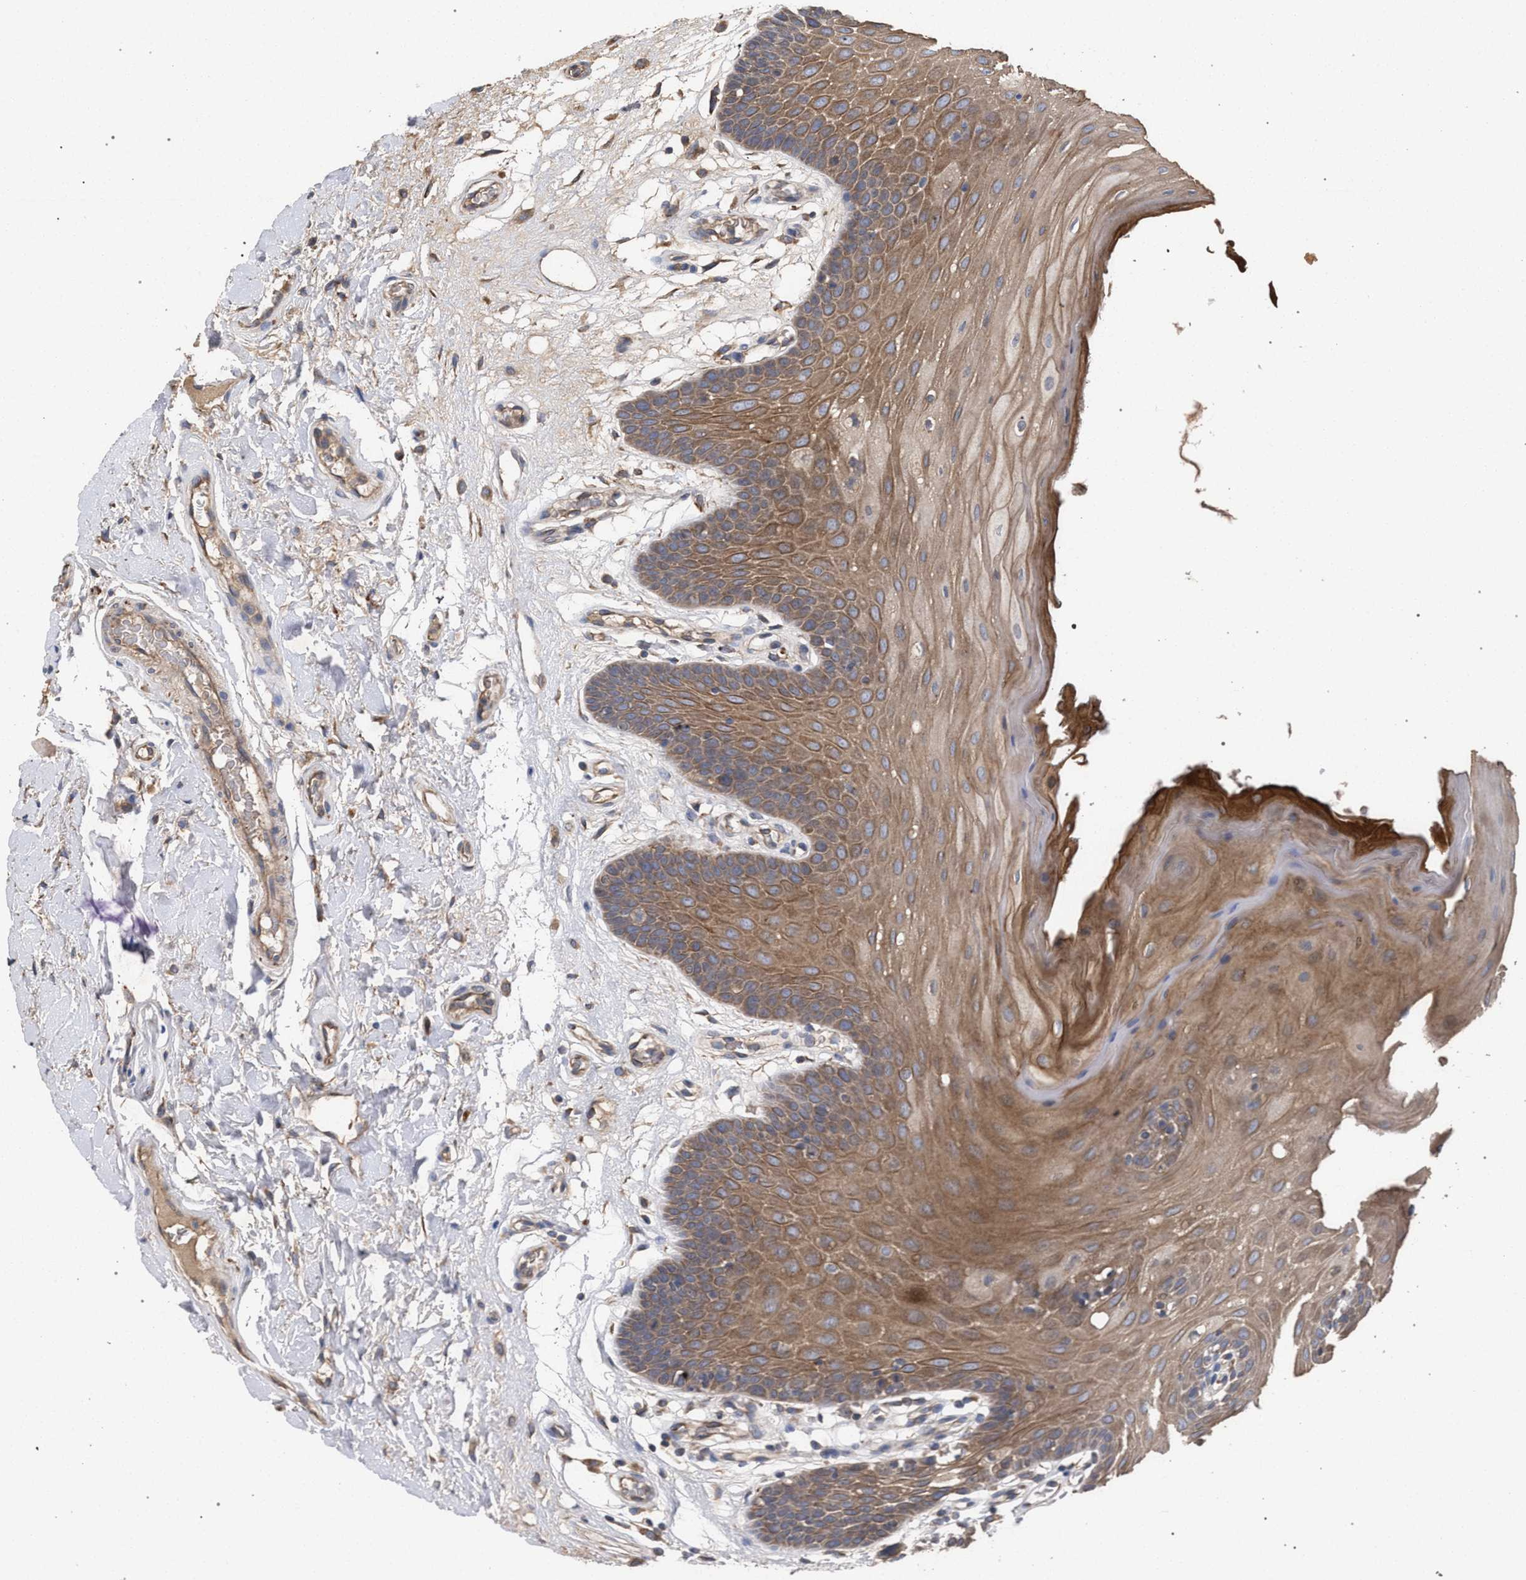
{"staining": {"intensity": "moderate", "quantity": ">75%", "location": "cytoplasmic/membranous"}, "tissue": "oral mucosa", "cell_type": "Squamous epithelial cells", "image_type": "normal", "snomed": [{"axis": "morphology", "description": "Normal tissue, NOS"}, {"axis": "morphology", "description": "Squamous cell carcinoma, NOS"}, {"axis": "topography", "description": "Oral tissue"}, {"axis": "topography", "description": "Head-Neck"}], "caption": "An image of human oral mucosa stained for a protein demonstrates moderate cytoplasmic/membranous brown staining in squamous epithelial cells. (DAB IHC, brown staining for protein, blue staining for nuclei).", "gene": "BCL2L12", "patient": {"sex": "male", "age": 71}}